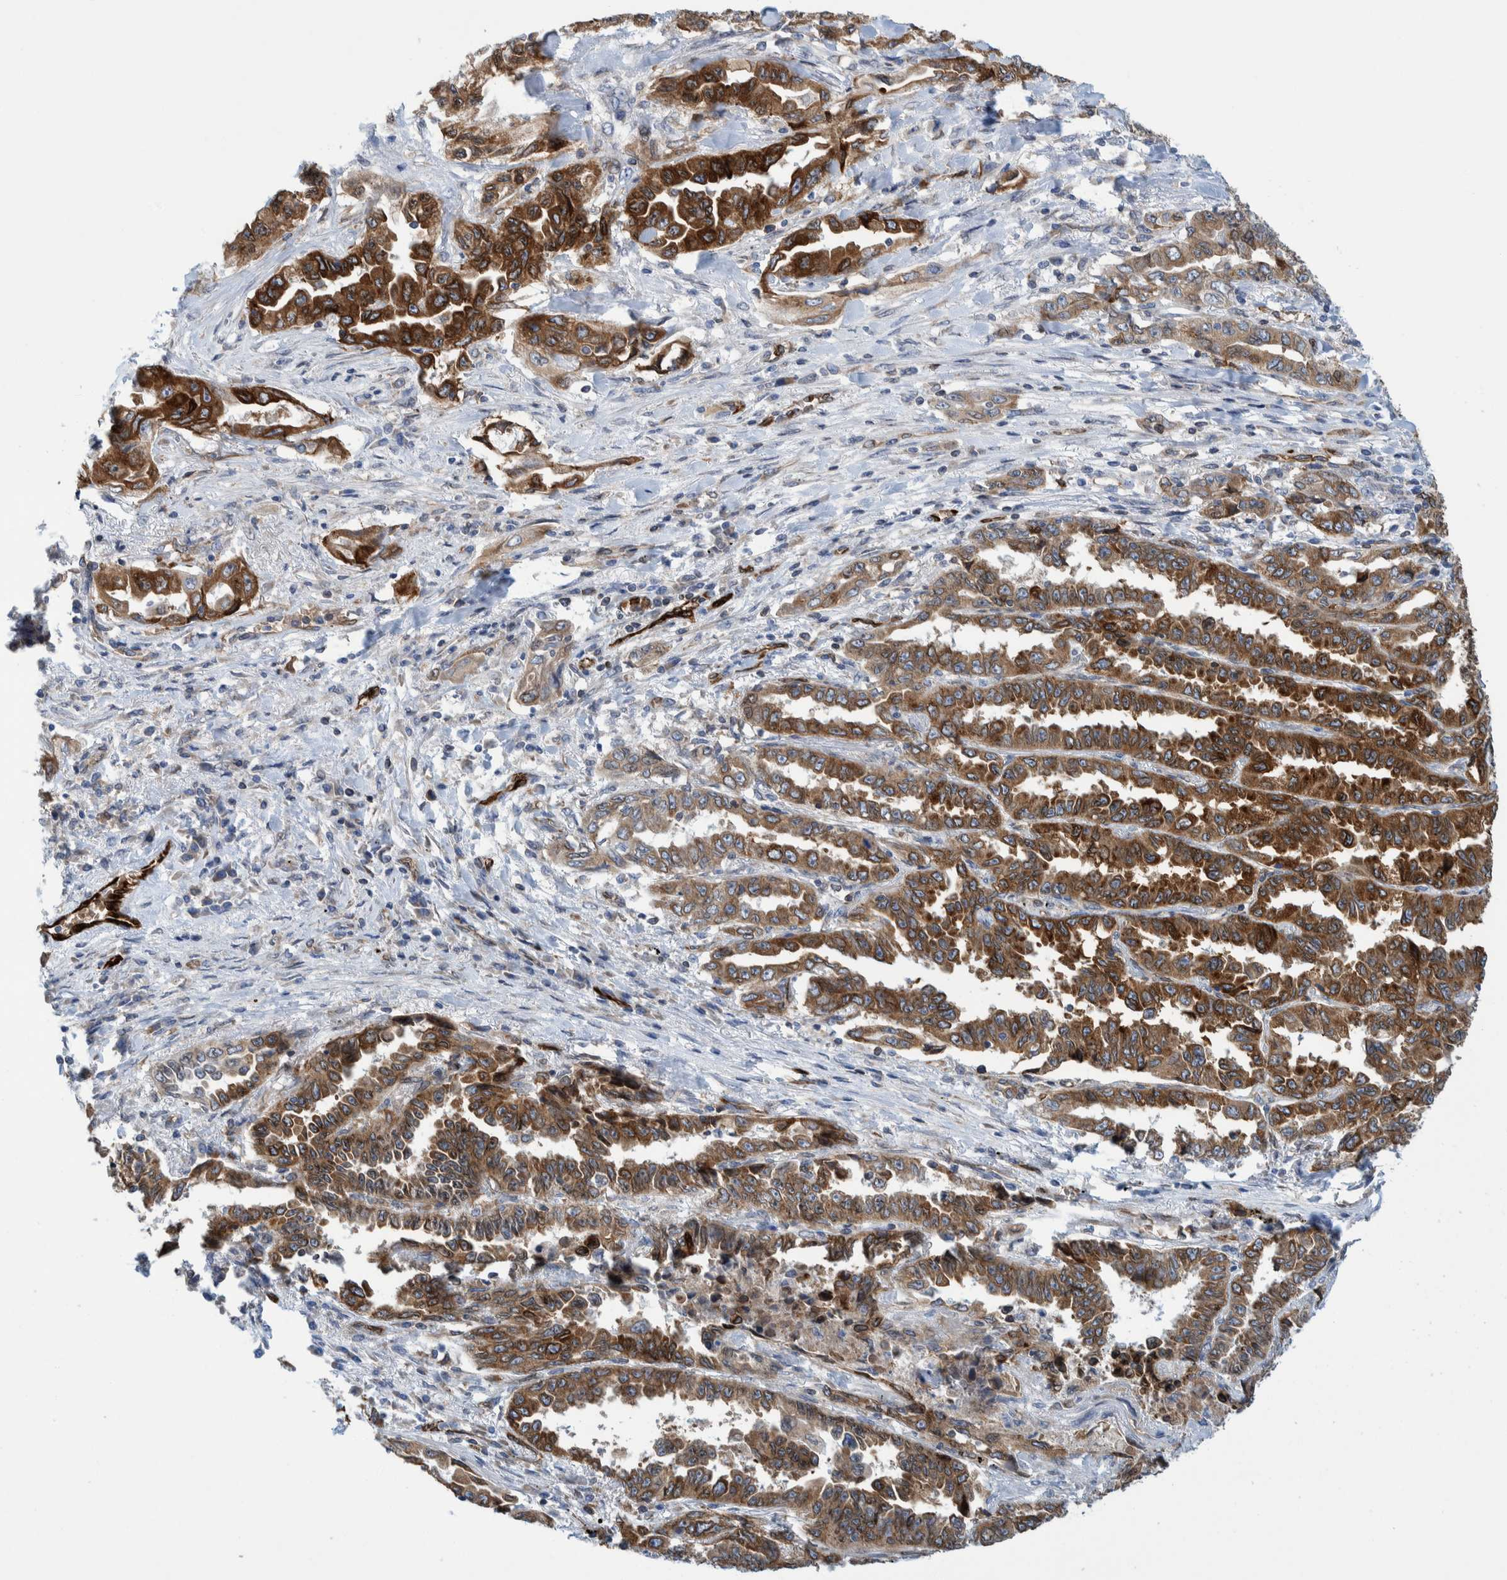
{"staining": {"intensity": "strong", "quantity": ">75%", "location": "cytoplasmic/membranous"}, "tissue": "lung cancer", "cell_type": "Tumor cells", "image_type": "cancer", "snomed": [{"axis": "morphology", "description": "Adenocarcinoma, NOS"}, {"axis": "topography", "description": "Lung"}], "caption": "Protein expression analysis of lung cancer displays strong cytoplasmic/membranous staining in about >75% of tumor cells.", "gene": "THEM6", "patient": {"sex": "female", "age": 51}}